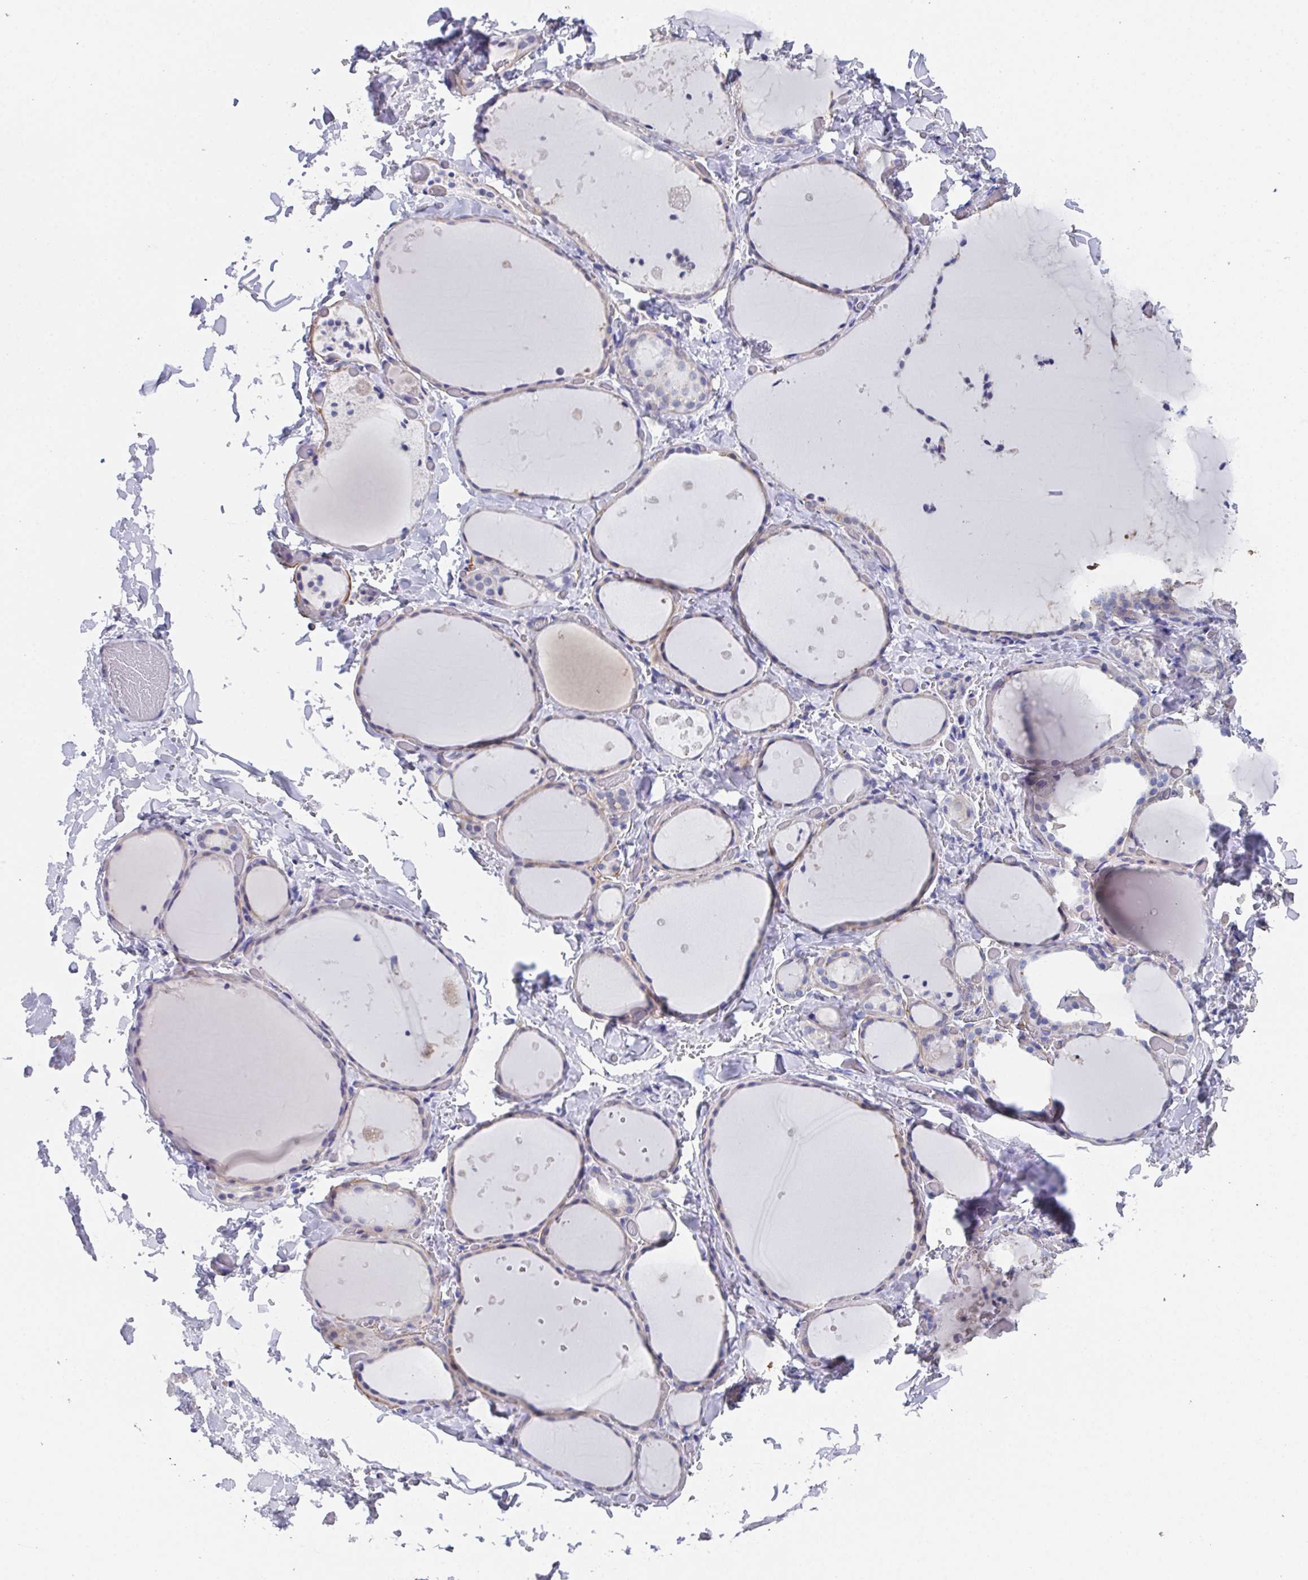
{"staining": {"intensity": "weak", "quantity": "<25%", "location": "cytoplasmic/membranous"}, "tissue": "thyroid gland", "cell_type": "Glandular cells", "image_type": "normal", "snomed": [{"axis": "morphology", "description": "Normal tissue, NOS"}, {"axis": "topography", "description": "Thyroid gland"}], "caption": "IHC histopathology image of normal thyroid gland: thyroid gland stained with DAB reveals no significant protein expression in glandular cells.", "gene": "SSC4D", "patient": {"sex": "female", "age": 36}}